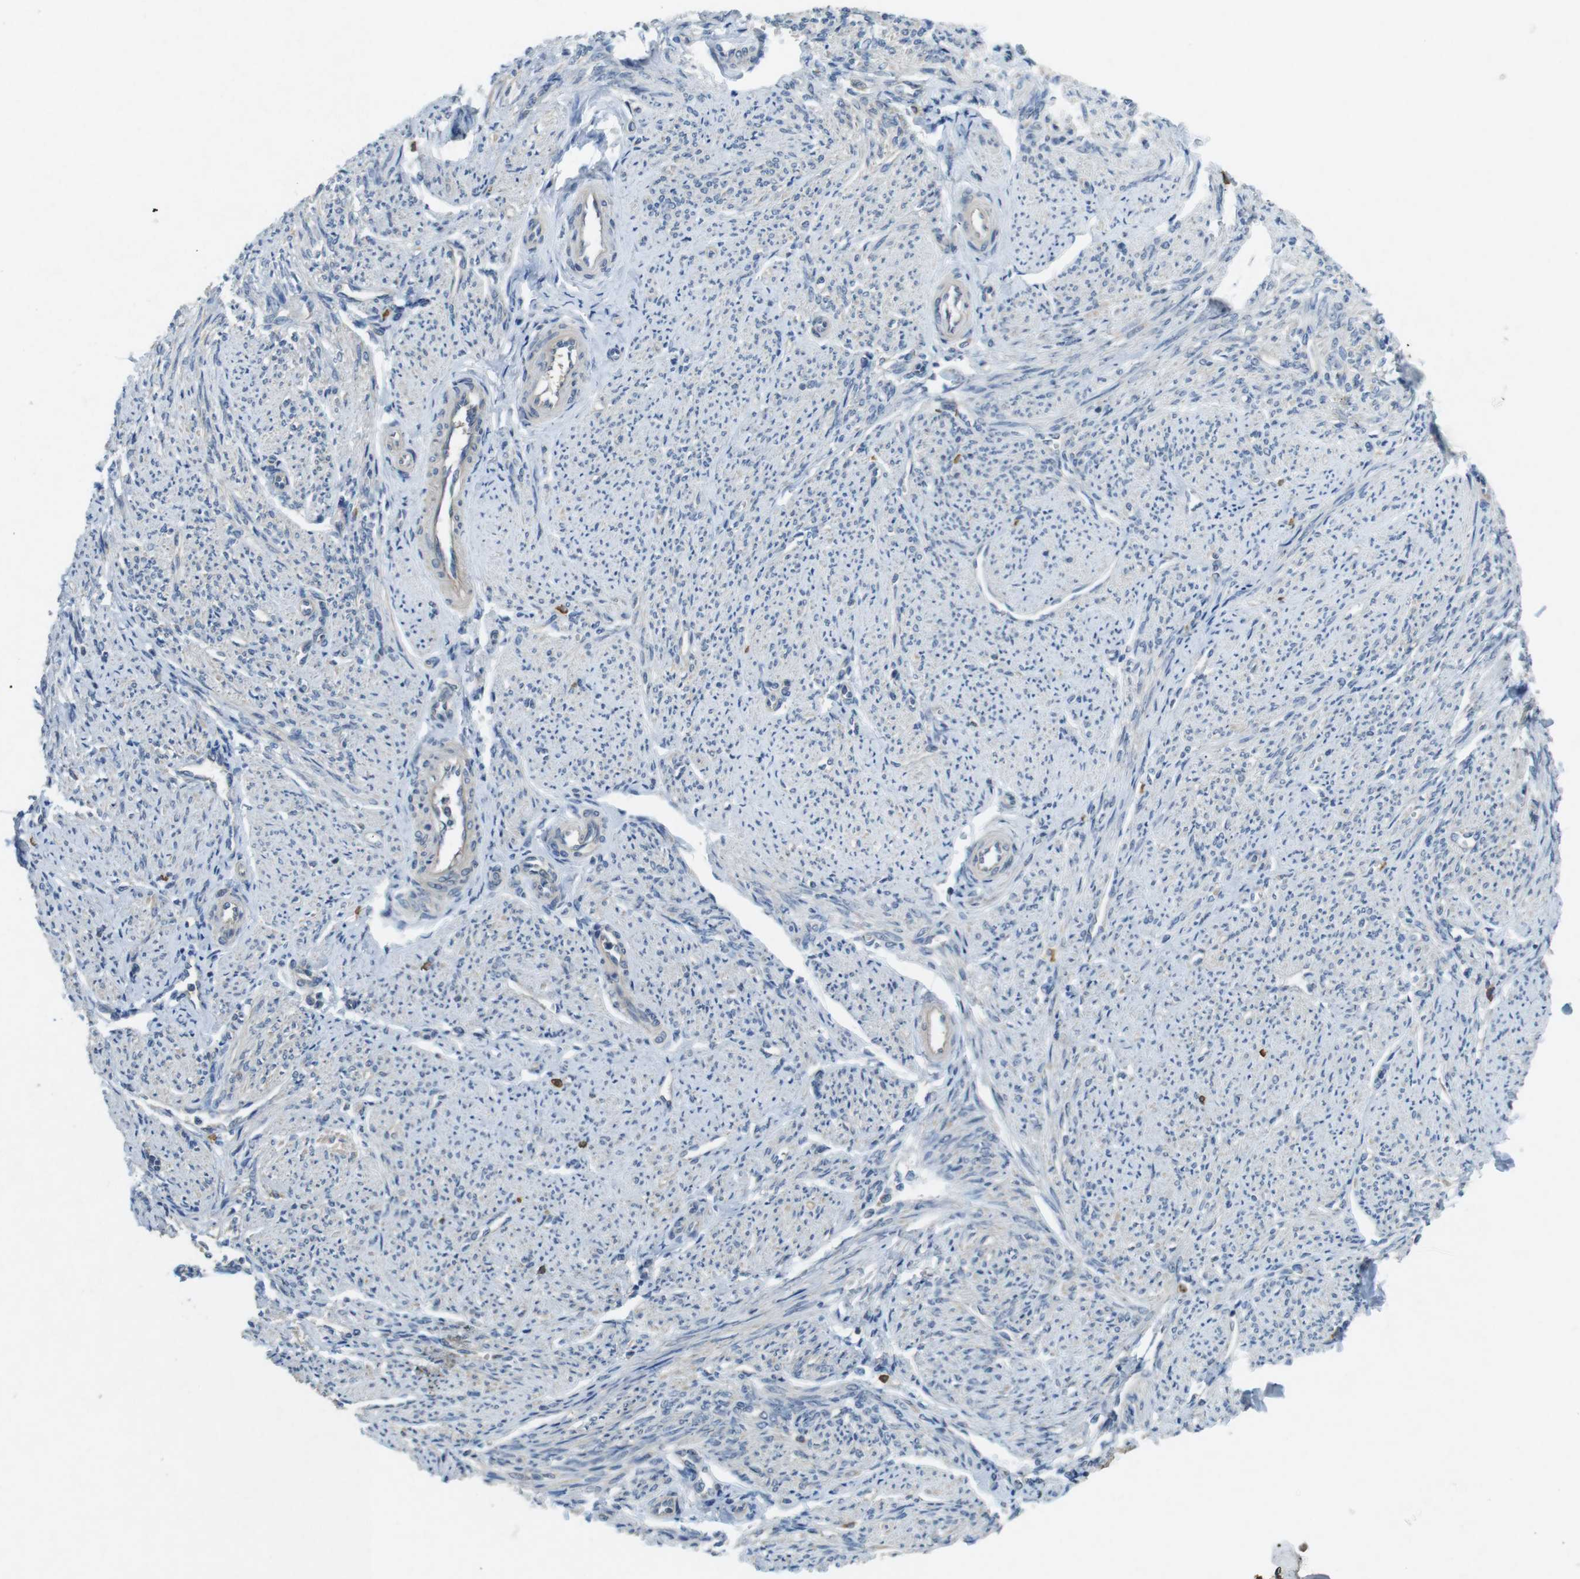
{"staining": {"intensity": "negative", "quantity": "none", "location": "none"}, "tissue": "smooth muscle", "cell_type": "Smooth muscle cells", "image_type": "normal", "snomed": [{"axis": "morphology", "description": "Normal tissue, NOS"}, {"axis": "topography", "description": "Smooth muscle"}], "caption": "Micrograph shows no protein expression in smooth muscle cells of unremarkable smooth muscle. The staining is performed using DAB (3,3'-diaminobenzidine) brown chromogen with nuclei counter-stained in using hematoxylin.", "gene": "SUGT1", "patient": {"sex": "female", "age": 65}}